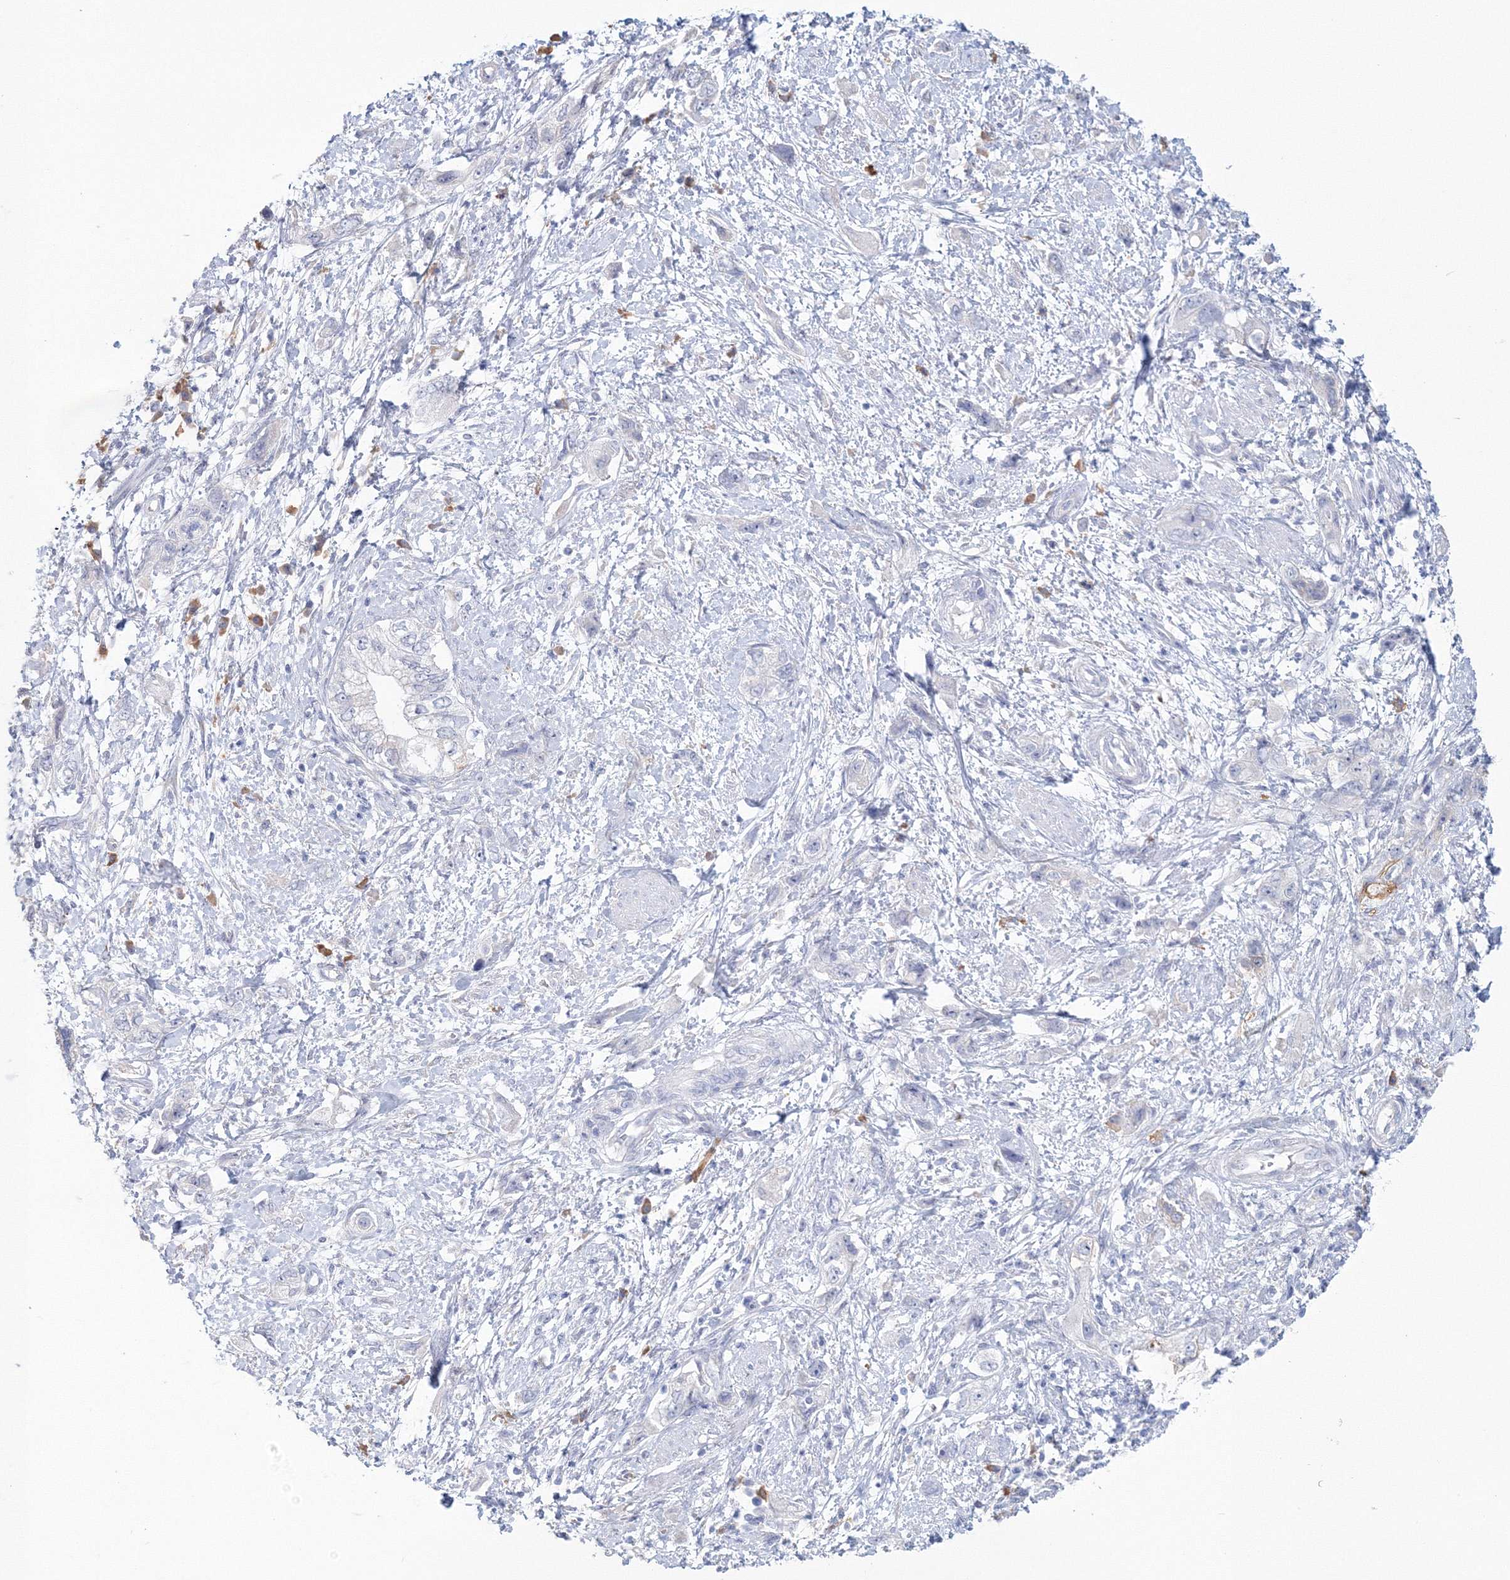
{"staining": {"intensity": "moderate", "quantity": "<25%", "location": "cytoplasmic/membranous"}, "tissue": "pancreatic cancer", "cell_type": "Tumor cells", "image_type": "cancer", "snomed": [{"axis": "morphology", "description": "Adenocarcinoma, NOS"}, {"axis": "topography", "description": "Pancreas"}], "caption": "High-magnification brightfield microscopy of pancreatic adenocarcinoma stained with DAB (brown) and counterstained with hematoxylin (blue). tumor cells exhibit moderate cytoplasmic/membranous staining is appreciated in about<25% of cells. (DAB = brown stain, brightfield microscopy at high magnification).", "gene": "VSIG1", "patient": {"sex": "female", "age": 73}}